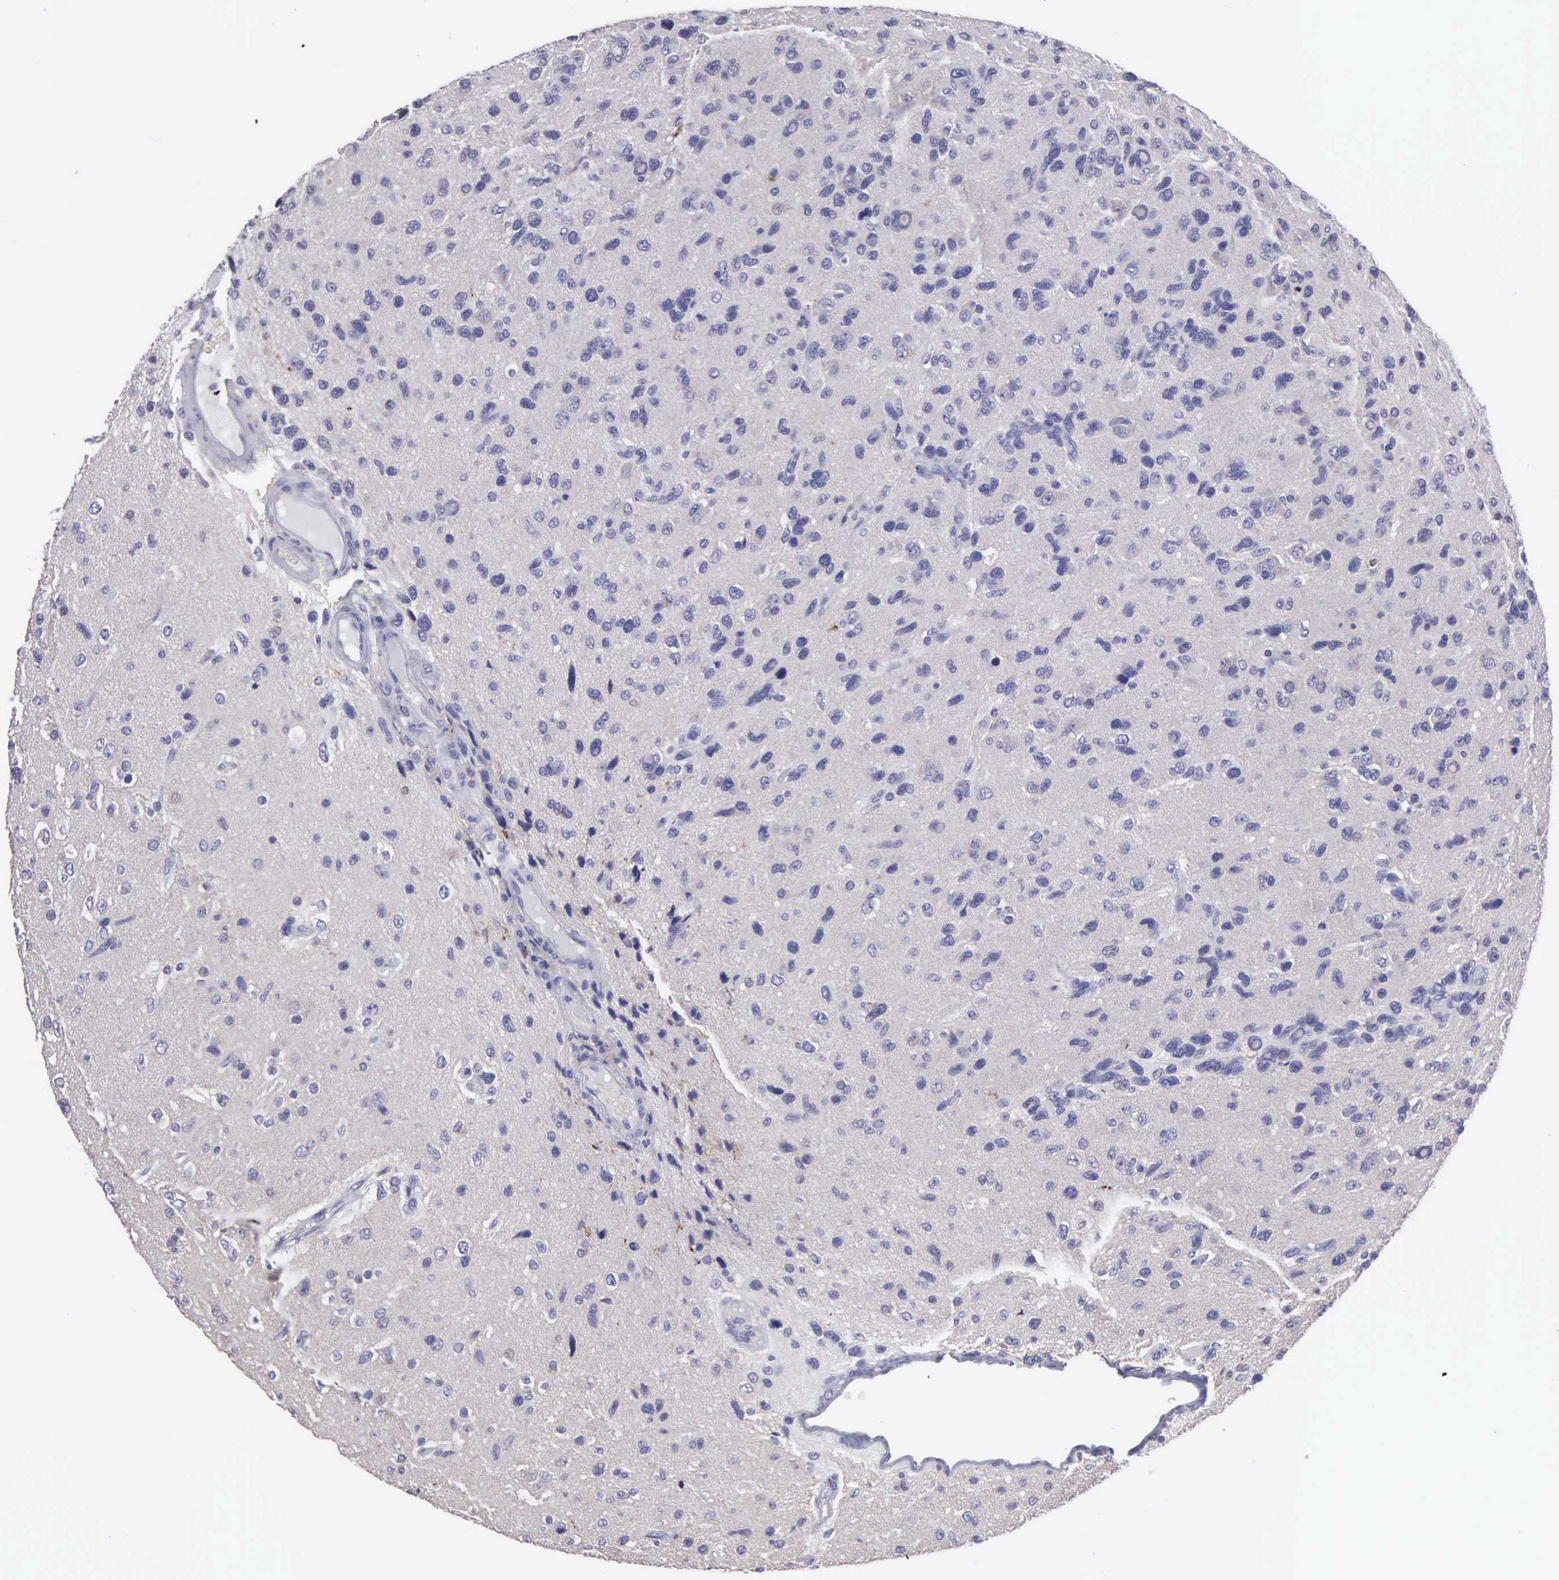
{"staining": {"intensity": "negative", "quantity": "none", "location": "none"}, "tissue": "glioma", "cell_type": "Tumor cells", "image_type": "cancer", "snomed": [{"axis": "morphology", "description": "Glioma, malignant, High grade"}, {"axis": "topography", "description": "Brain"}], "caption": "Micrograph shows no significant protein staining in tumor cells of high-grade glioma (malignant).", "gene": "SLITRK4", "patient": {"sex": "male", "age": 77}}